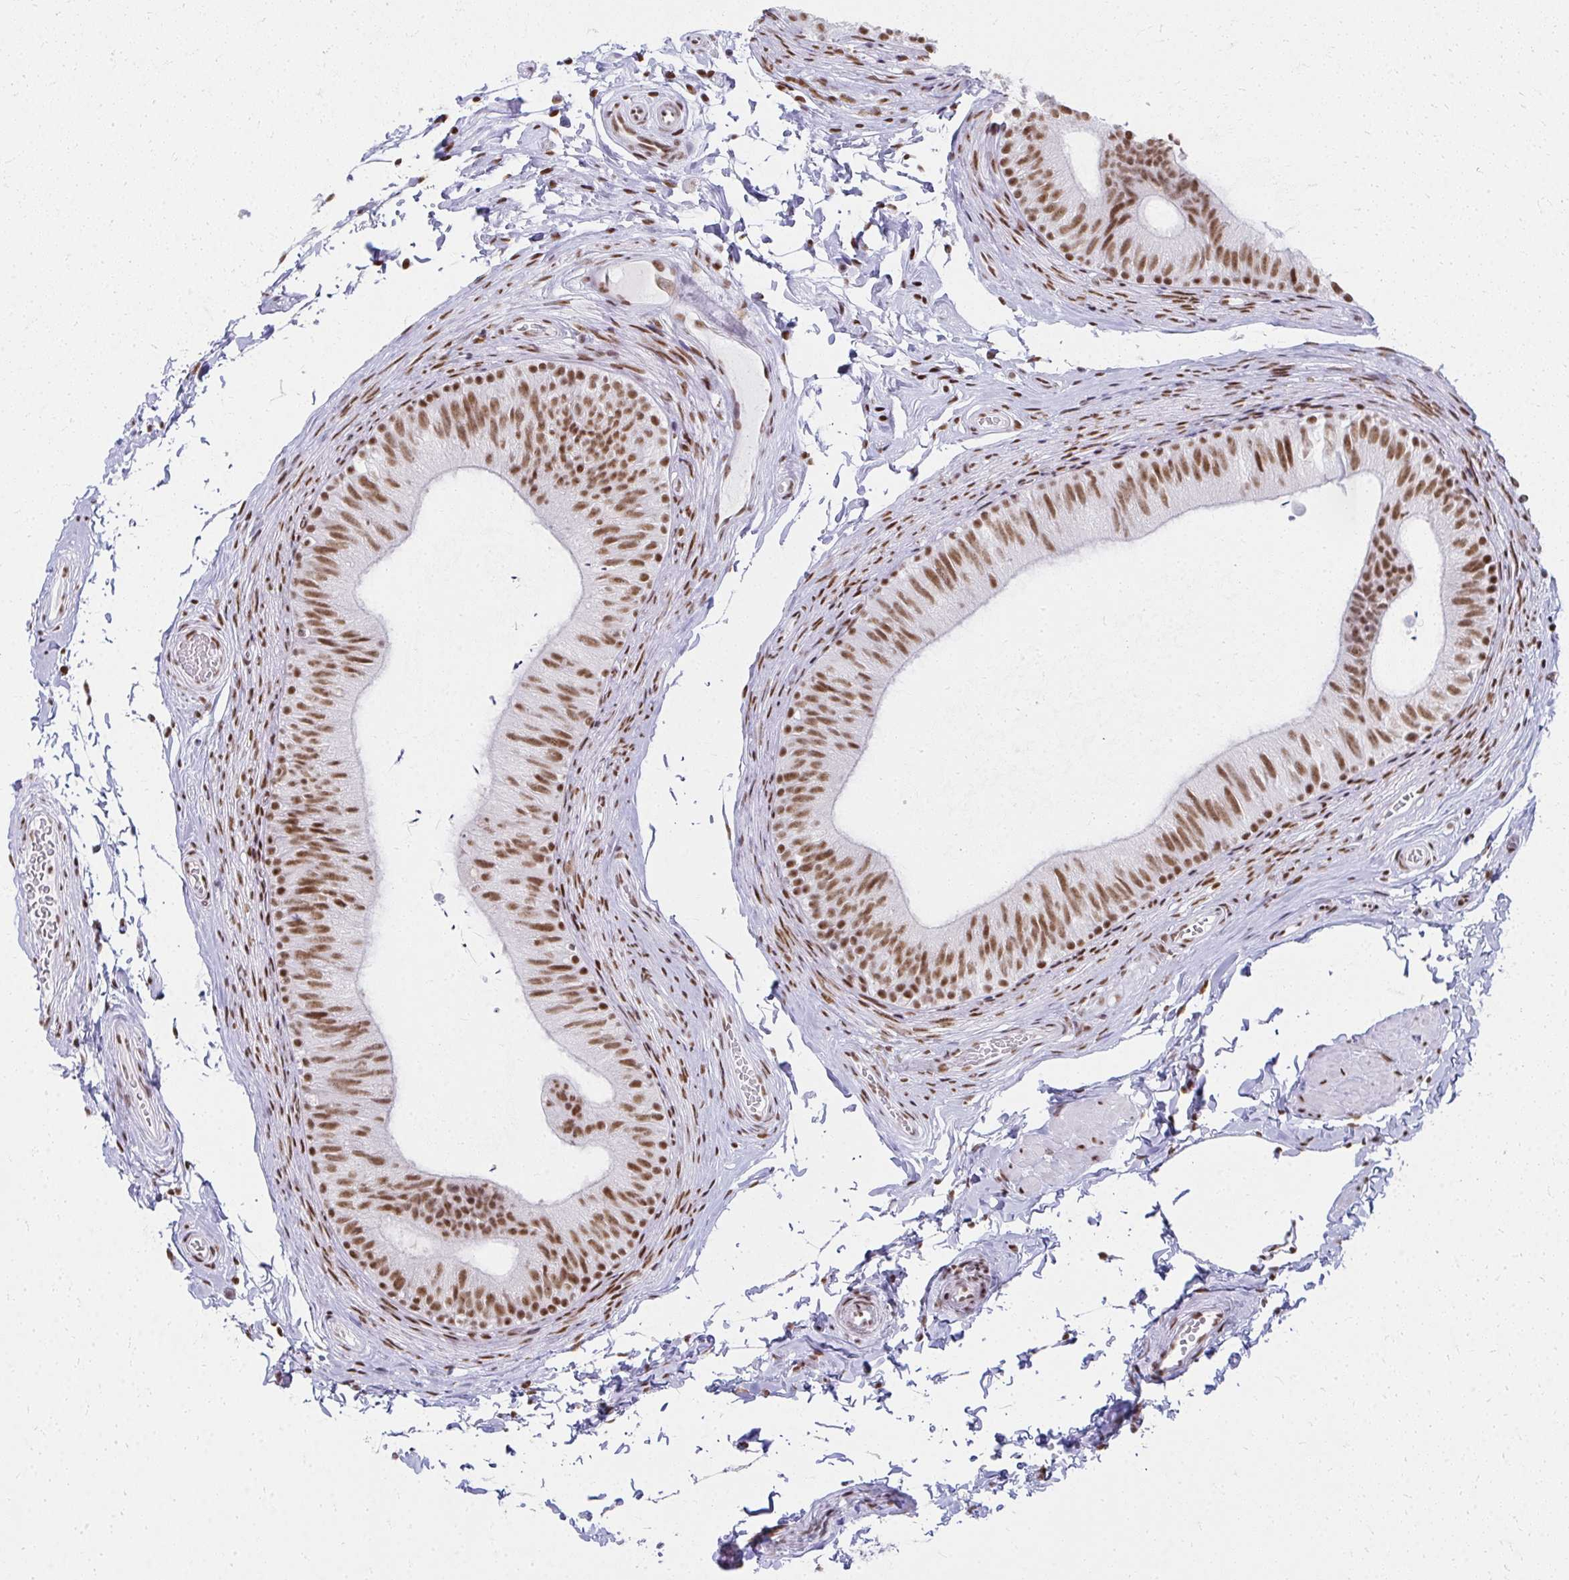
{"staining": {"intensity": "moderate", "quantity": ">75%", "location": "nuclear"}, "tissue": "epididymis", "cell_type": "Glandular cells", "image_type": "normal", "snomed": [{"axis": "morphology", "description": "Normal tissue, NOS"}, {"axis": "topography", "description": "Epididymis, spermatic cord, NOS"}, {"axis": "topography", "description": "Epididymis"}, {"axis": "topography", "description": "Peripheral nerve tissue"}], "caption": "A micrograph of human epididymis stained for a protein demonstrates moderate nuclear brown staining in glandular cells.", "gene": "CREBBP", "patient": {"sex": "male", "age": 29}}